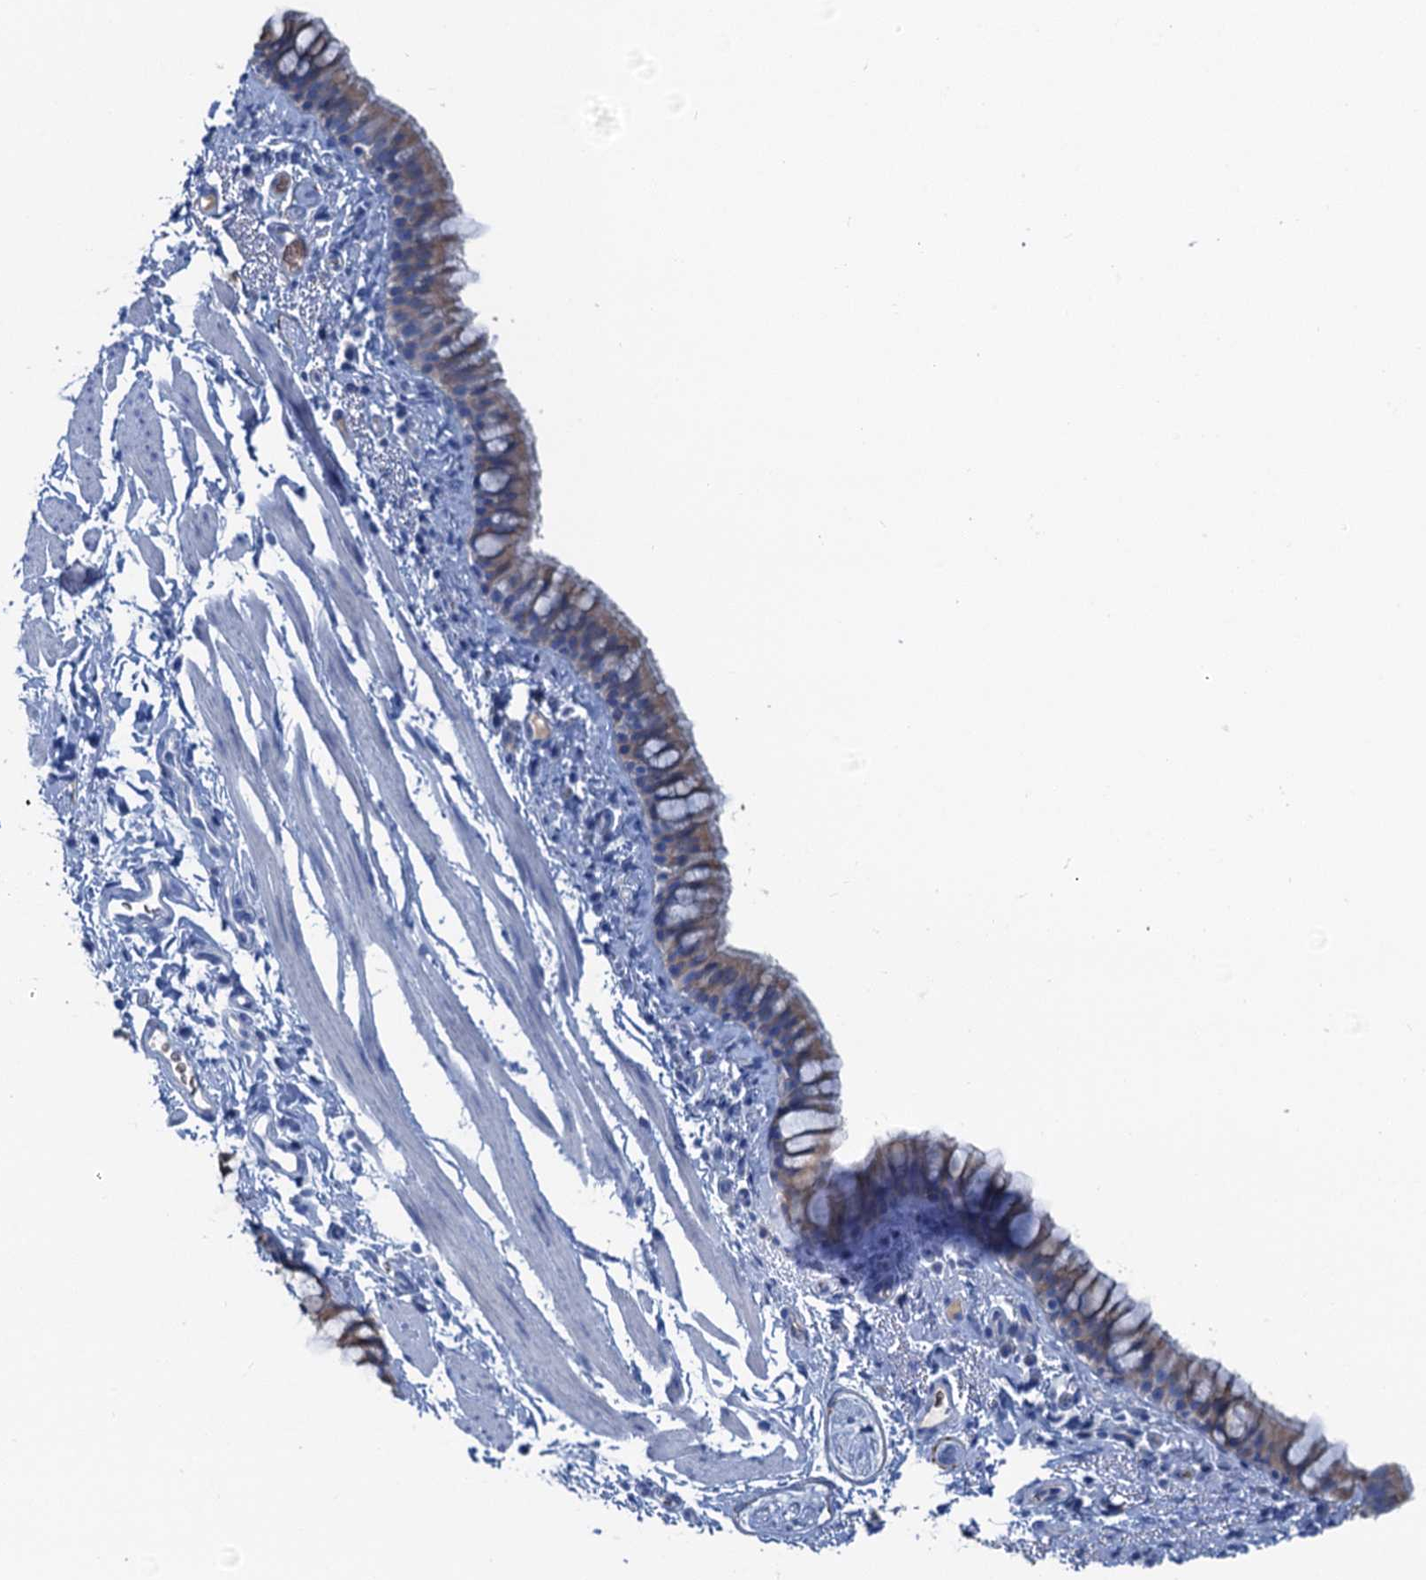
{"staining": {"intensity": "weak", "quantity": ">75%", "location": "cytoplasmic/membranous"}, "tissue": "bronchus", "cell_type": "Respiratory epithelial cells", "image_type": "normal", "snomed": [{"axis": "morphology", "description": "Normal tissue, NOS"}, {"axis": "topography", "description": "Cartilage tissue"}, {"axis": "topography", "description": "Bronchus"}], "caption": "This is an image of IHC staining of benign bronchus, which shows weak staining in the cytoplasmic/membranous of respiratory epithelial cells.", "gene": "MYADML2", "patient": {"sex": "female", "age": 36}}